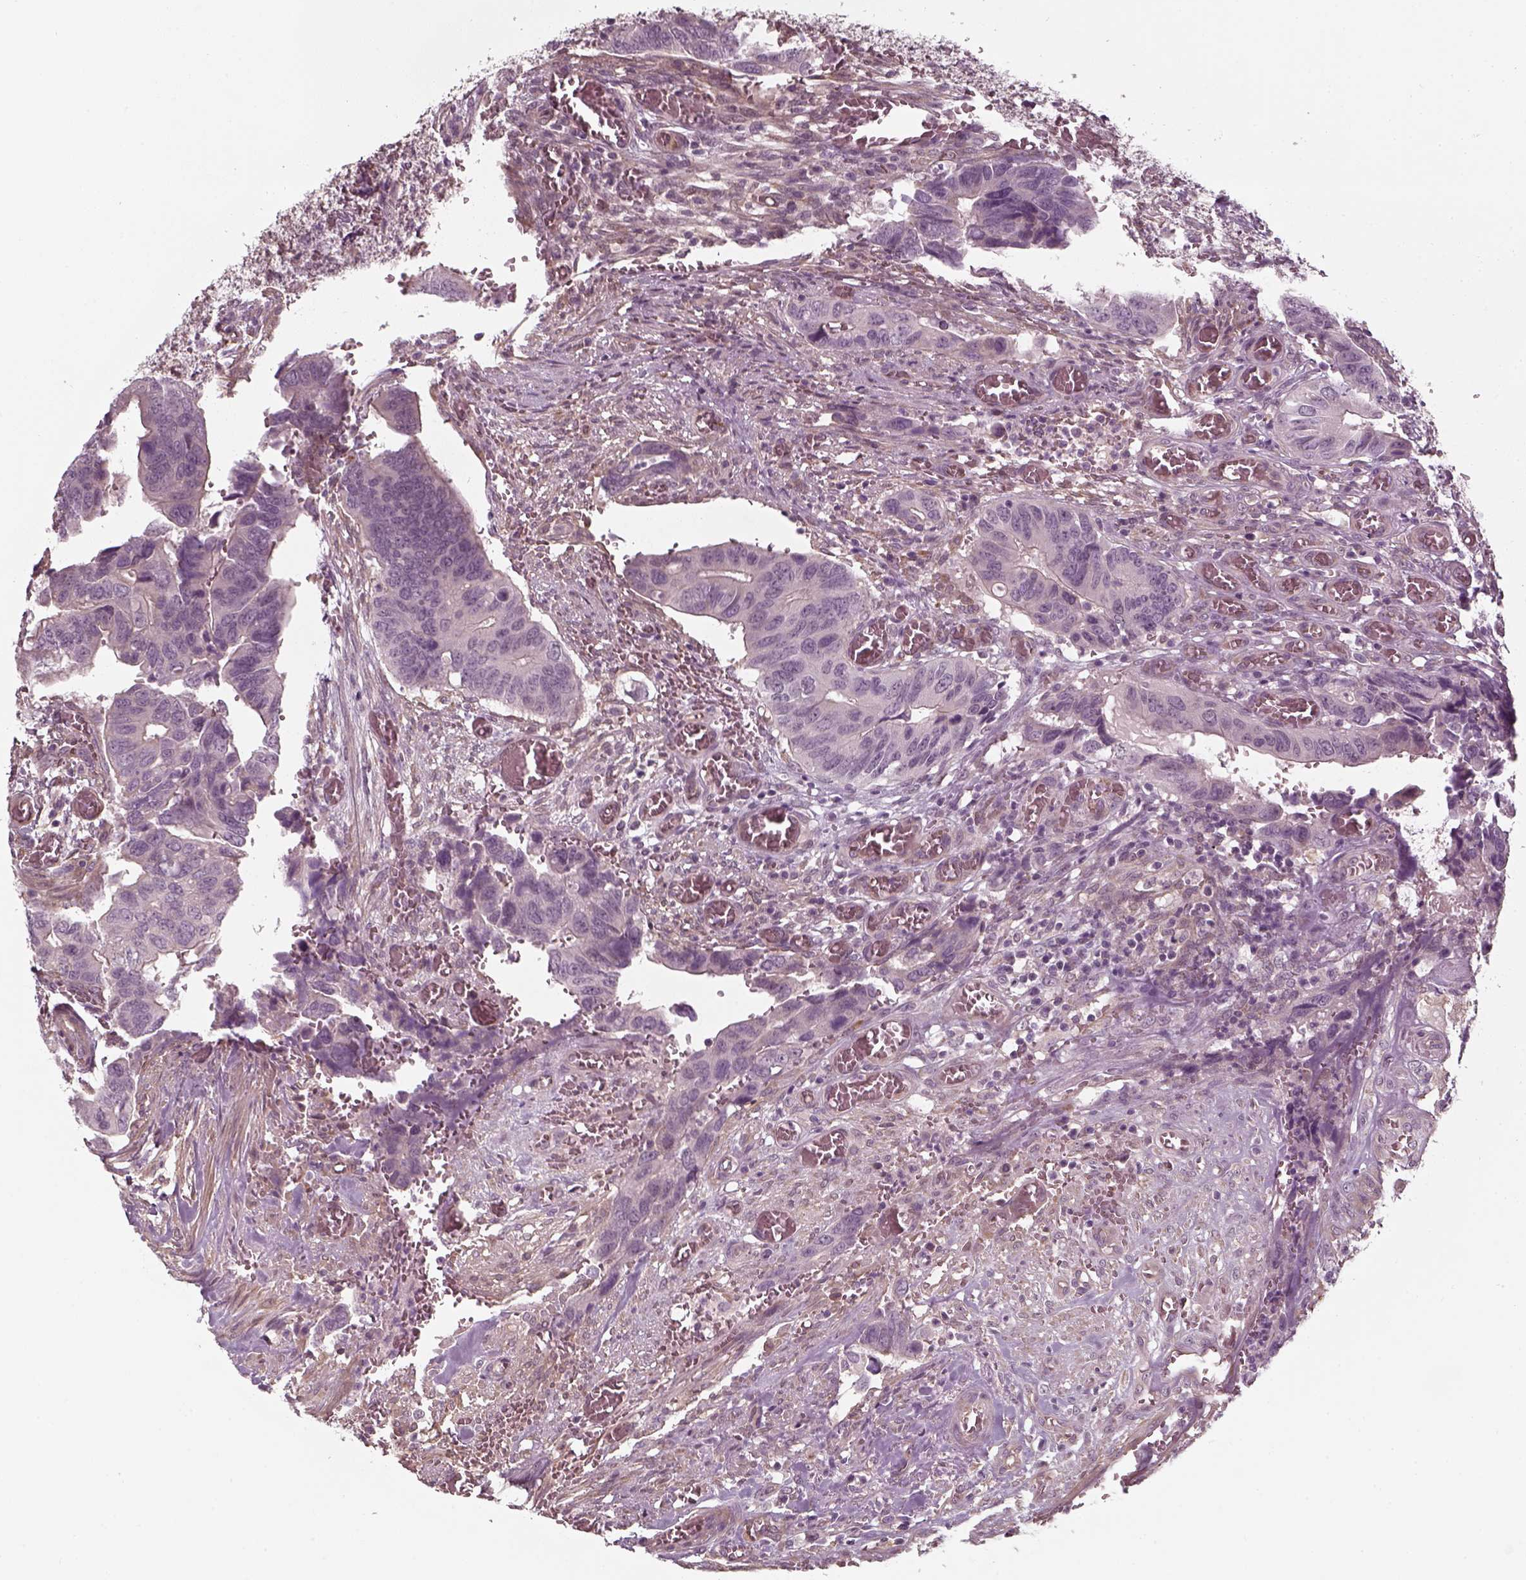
{"staining": {"intensity": "negative", "quantity": "none", "location": "none"}, "tissue": "colorectal cancer", "cell_type": "Tumor cells", "image_type": "cancer", "snomed": [{"axis": "morphology", "description": "Adenocarcinoma, NOS"}, {"axis": "topography", "description": "Colon"}], "caption": "Colorectal cancer (adenocarcinoma) was stained to show a protein in brown. There is no significant staining in tumor cells.", "gene": "LAMB2", "patient": {"sex": "male", "age": 49}}